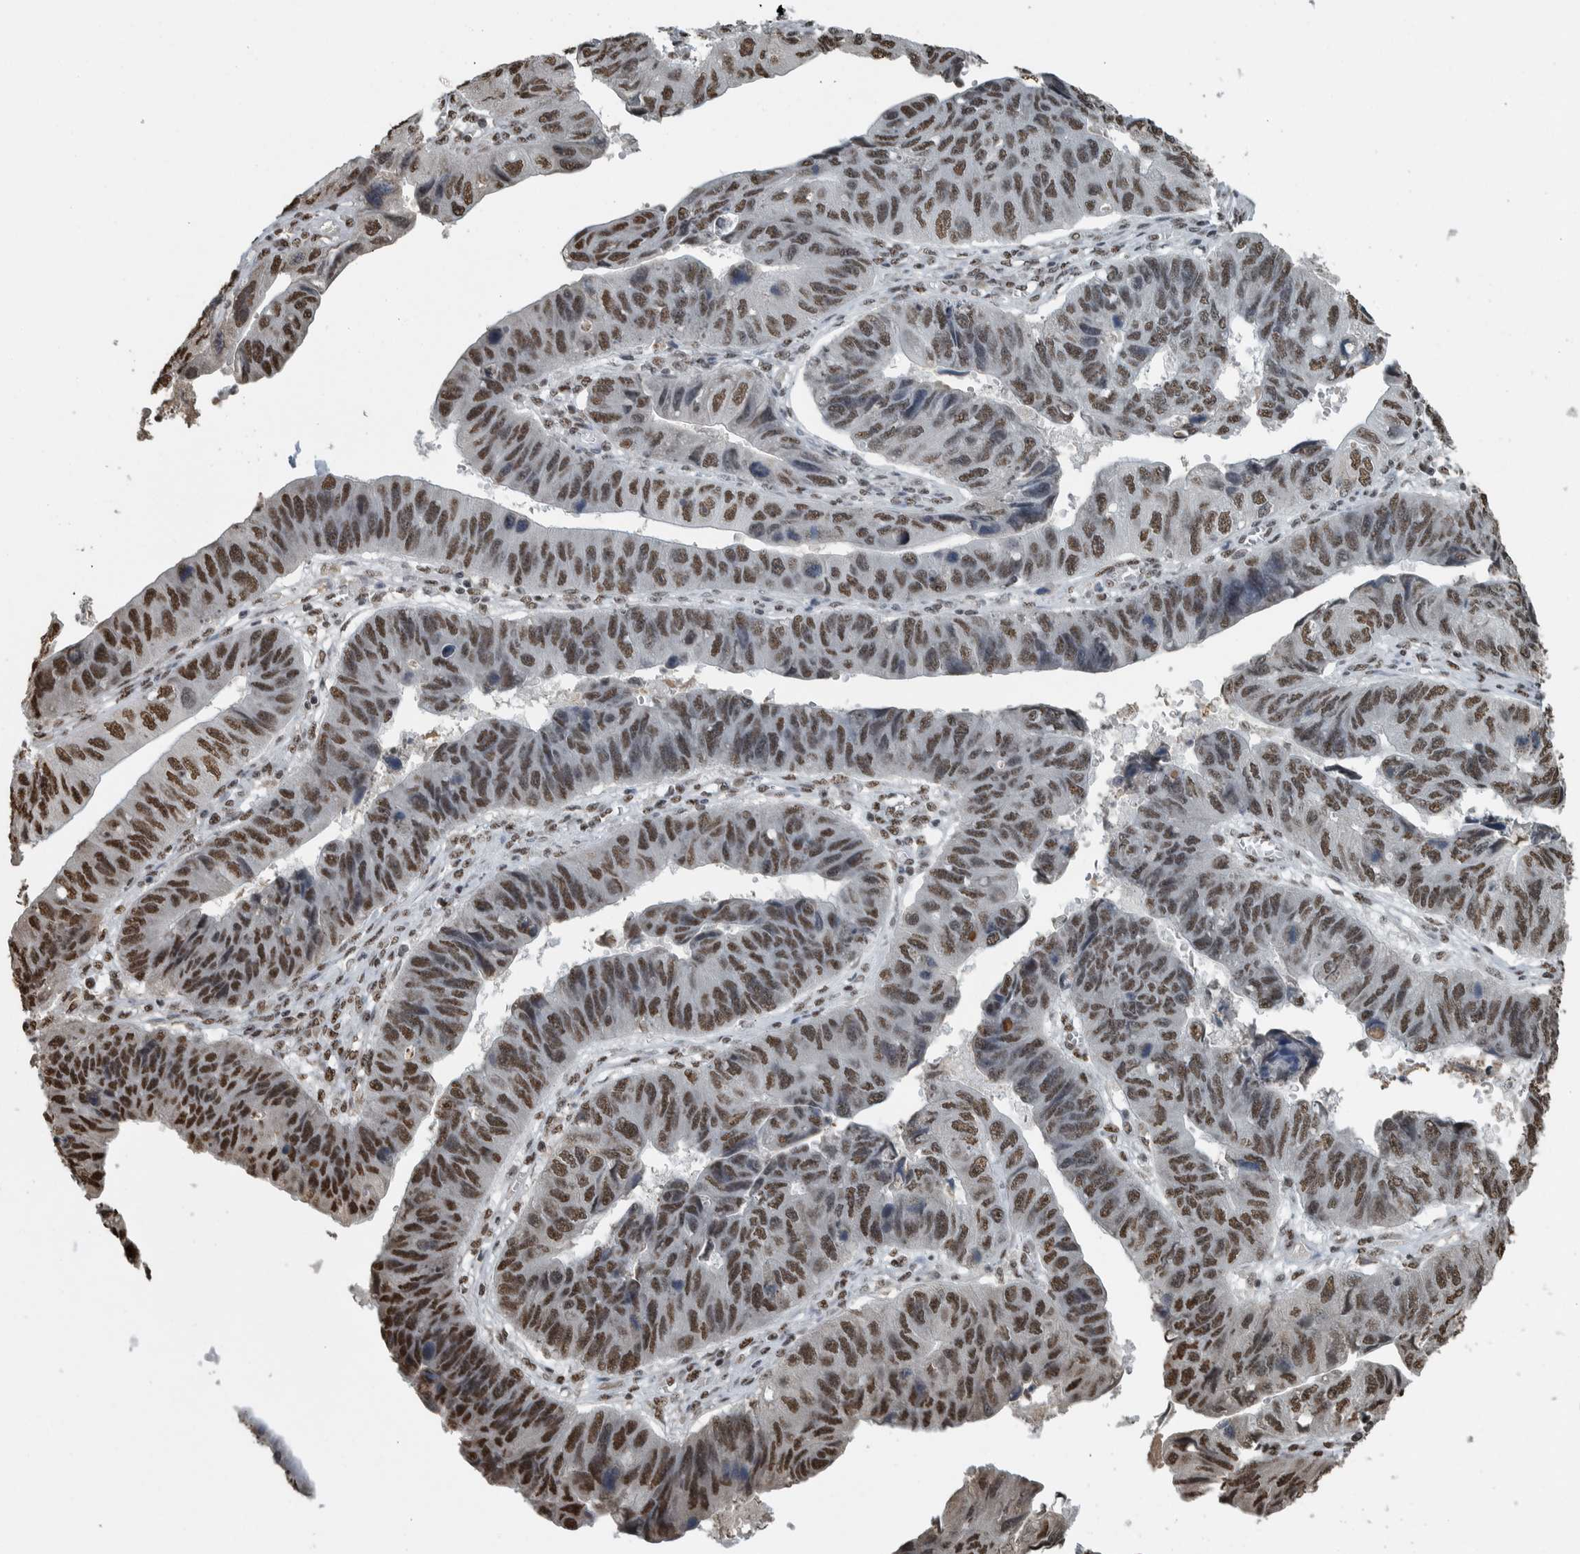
{"staining": {"intensity": "moderate", "quantity": ">75%", "location": "nuclear"}, "tissue": "stomach cancer", "cell_type": "Tumor cells", "image_type": "cancer", "snomed": [{"axis": "morphology", "description": "Adenocarcinoma, NOS"}, {"axis": "topography", "description": "Stomach"}], "caption": "Protein expression by IHC demonstrates moderate nuclear expression in approximately >75% of tumor cells in stomach cancer (adenocarcinoma). The protein of interest is shown in brown color, while the nuclei are stained blue.", "gene": "TGS1", "patient": {"sex": "male", "age": 59}}